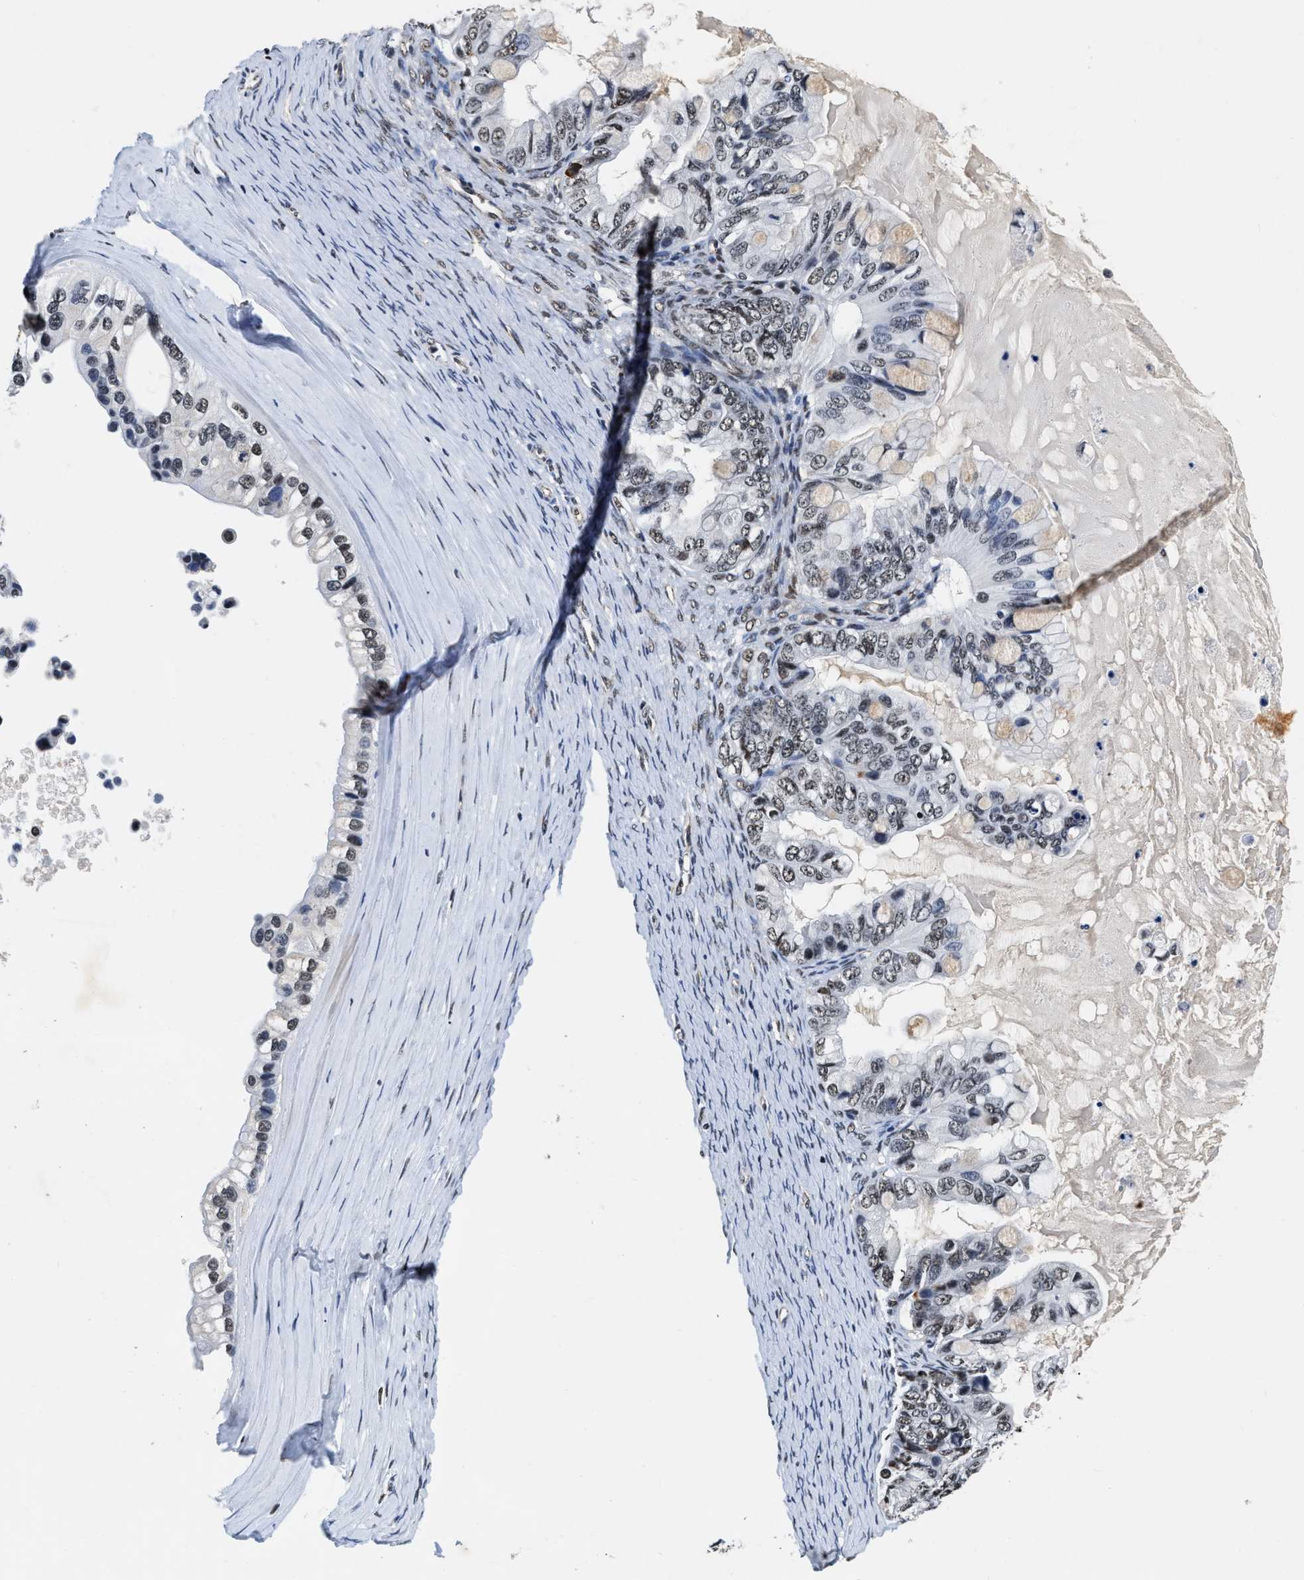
{"staining": {"intensity": "weak", "quantity": ">75%", "location": "nuclear"}, "tissue": "ovarian cancer", "cell_type": "Tumor cells", "image_type": "cancer", "snomed": [{"axis": "morphology", "description": "Cystadenocarcinoma, mucinous, NOS"}, {"axis": "topography", "description": "Ovary"}], "caption": "A low amount of weak nuclear staining is present in about >75% of tumor cells in ovarian mucinous cystadenocarcinoma tissue.", "gene": "CCNE1", "patient": {"sex": "female", "age": 80}}